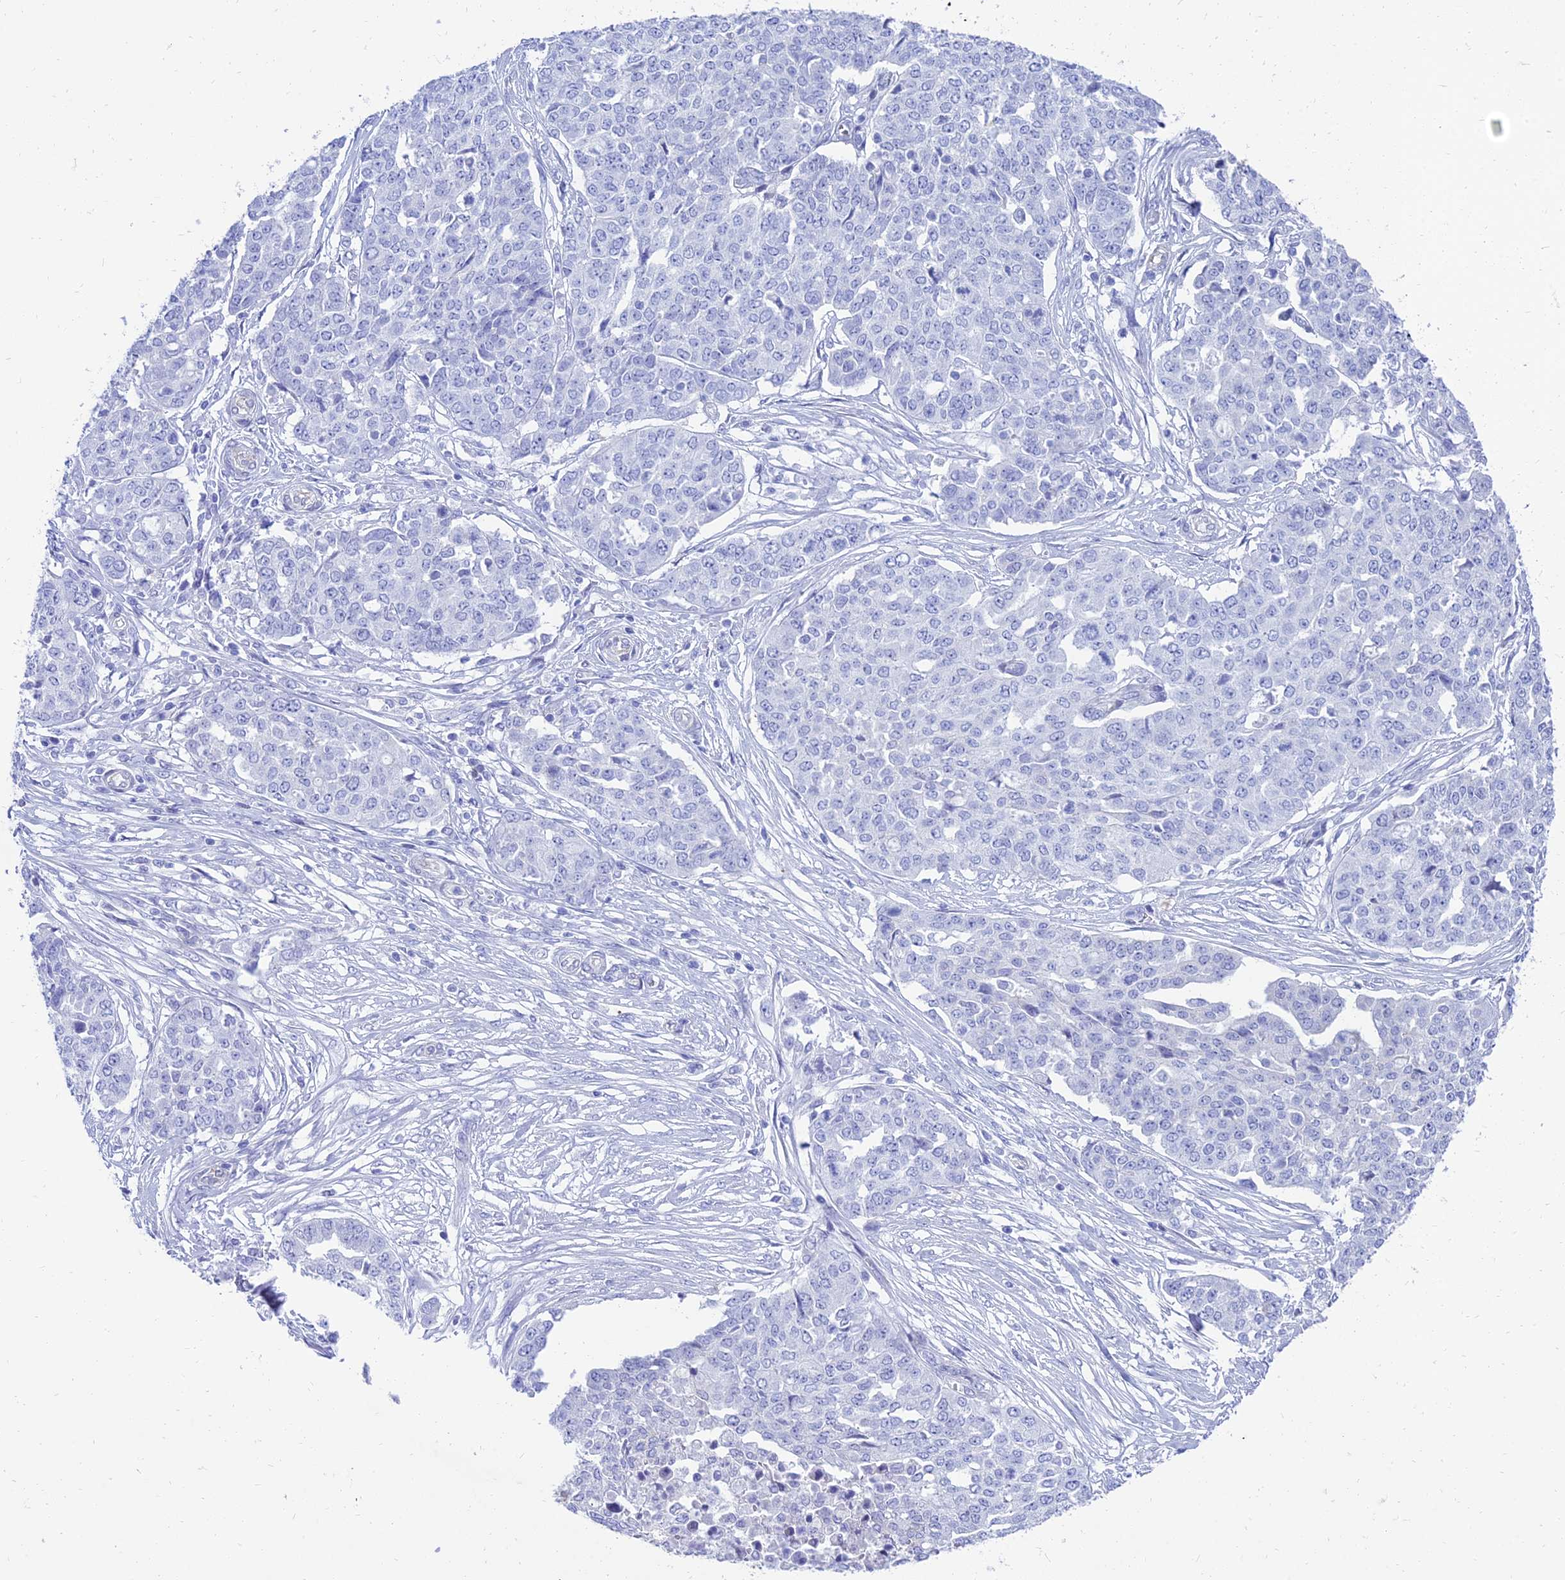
{"staining": {"intensity": "negative", "quantity": "none", "location": "none"}, "tissue": "ovarian cancer", "cell_type": "Tumor cells", "image_type": "cancer", "snomed": [{"axis": "morphology", "description": "Cystadenocarcinoma, serous, NOS"}, {"axis": "topography", "description": "Soft tissue"}, {"axis": "topography", "description": "Ovary"}], "caption": "High power microscopy histopathology image of an immunohistochemistry photomicrograph of ovarian serous cystadenocarcinoma, revealing no significant positivity in tumor cells.", "gene": "TAC3", "patient": {"sex": "female", "age": 57}}